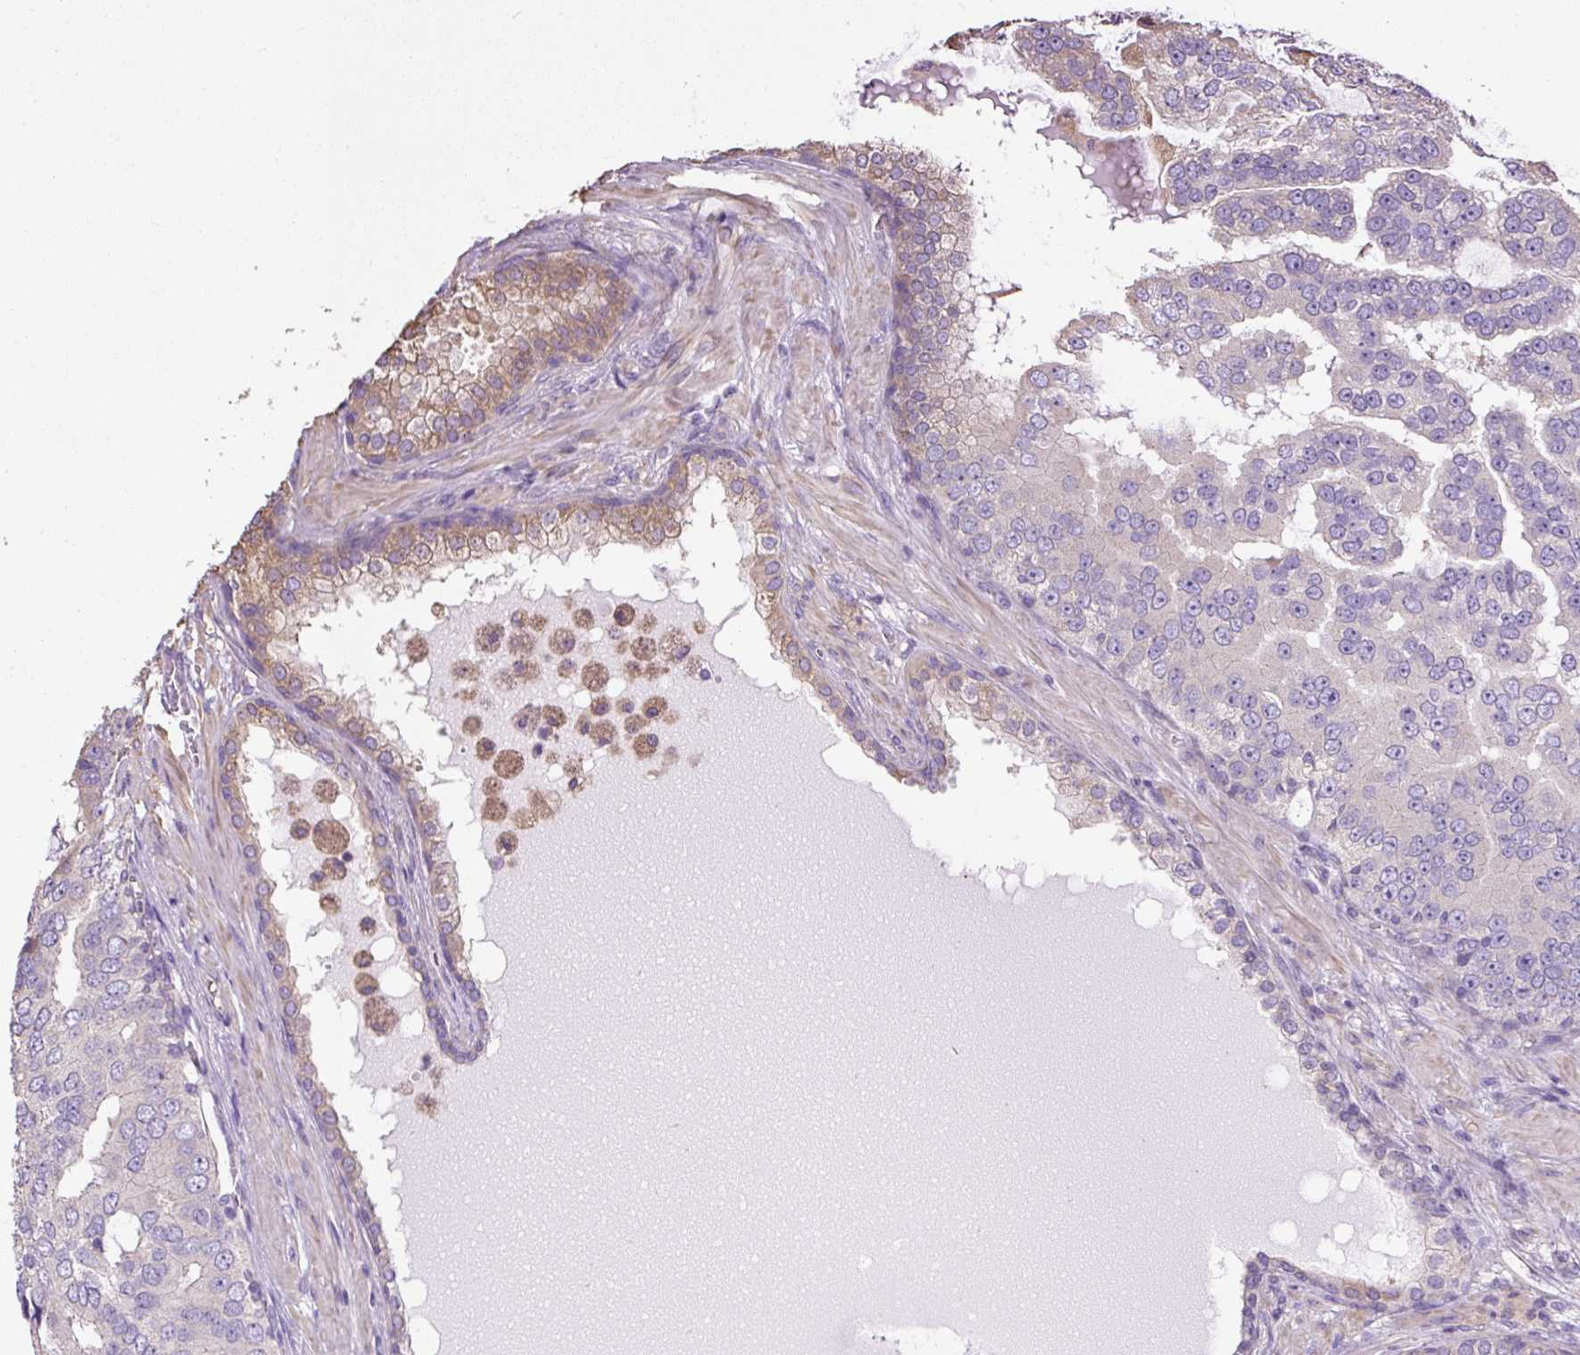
{"staining": {"intensity": "negative", "quantity": "none", "location": "none"}, "tissue": "prostate cancer", "cell_type": "Tumor cells", "image_type": "cancer", "snomed": [{"axis": "morphology", "description": "Adenocarcinoma, High grade"}, {"axis": "topography", "description": "Prostate"}], "caption": "Tumor cells show no significant staining in prostate adenocarcinoma (high-grade).", "gene": "PDIA2", "patient": {"sex": "male", "age": 55}}